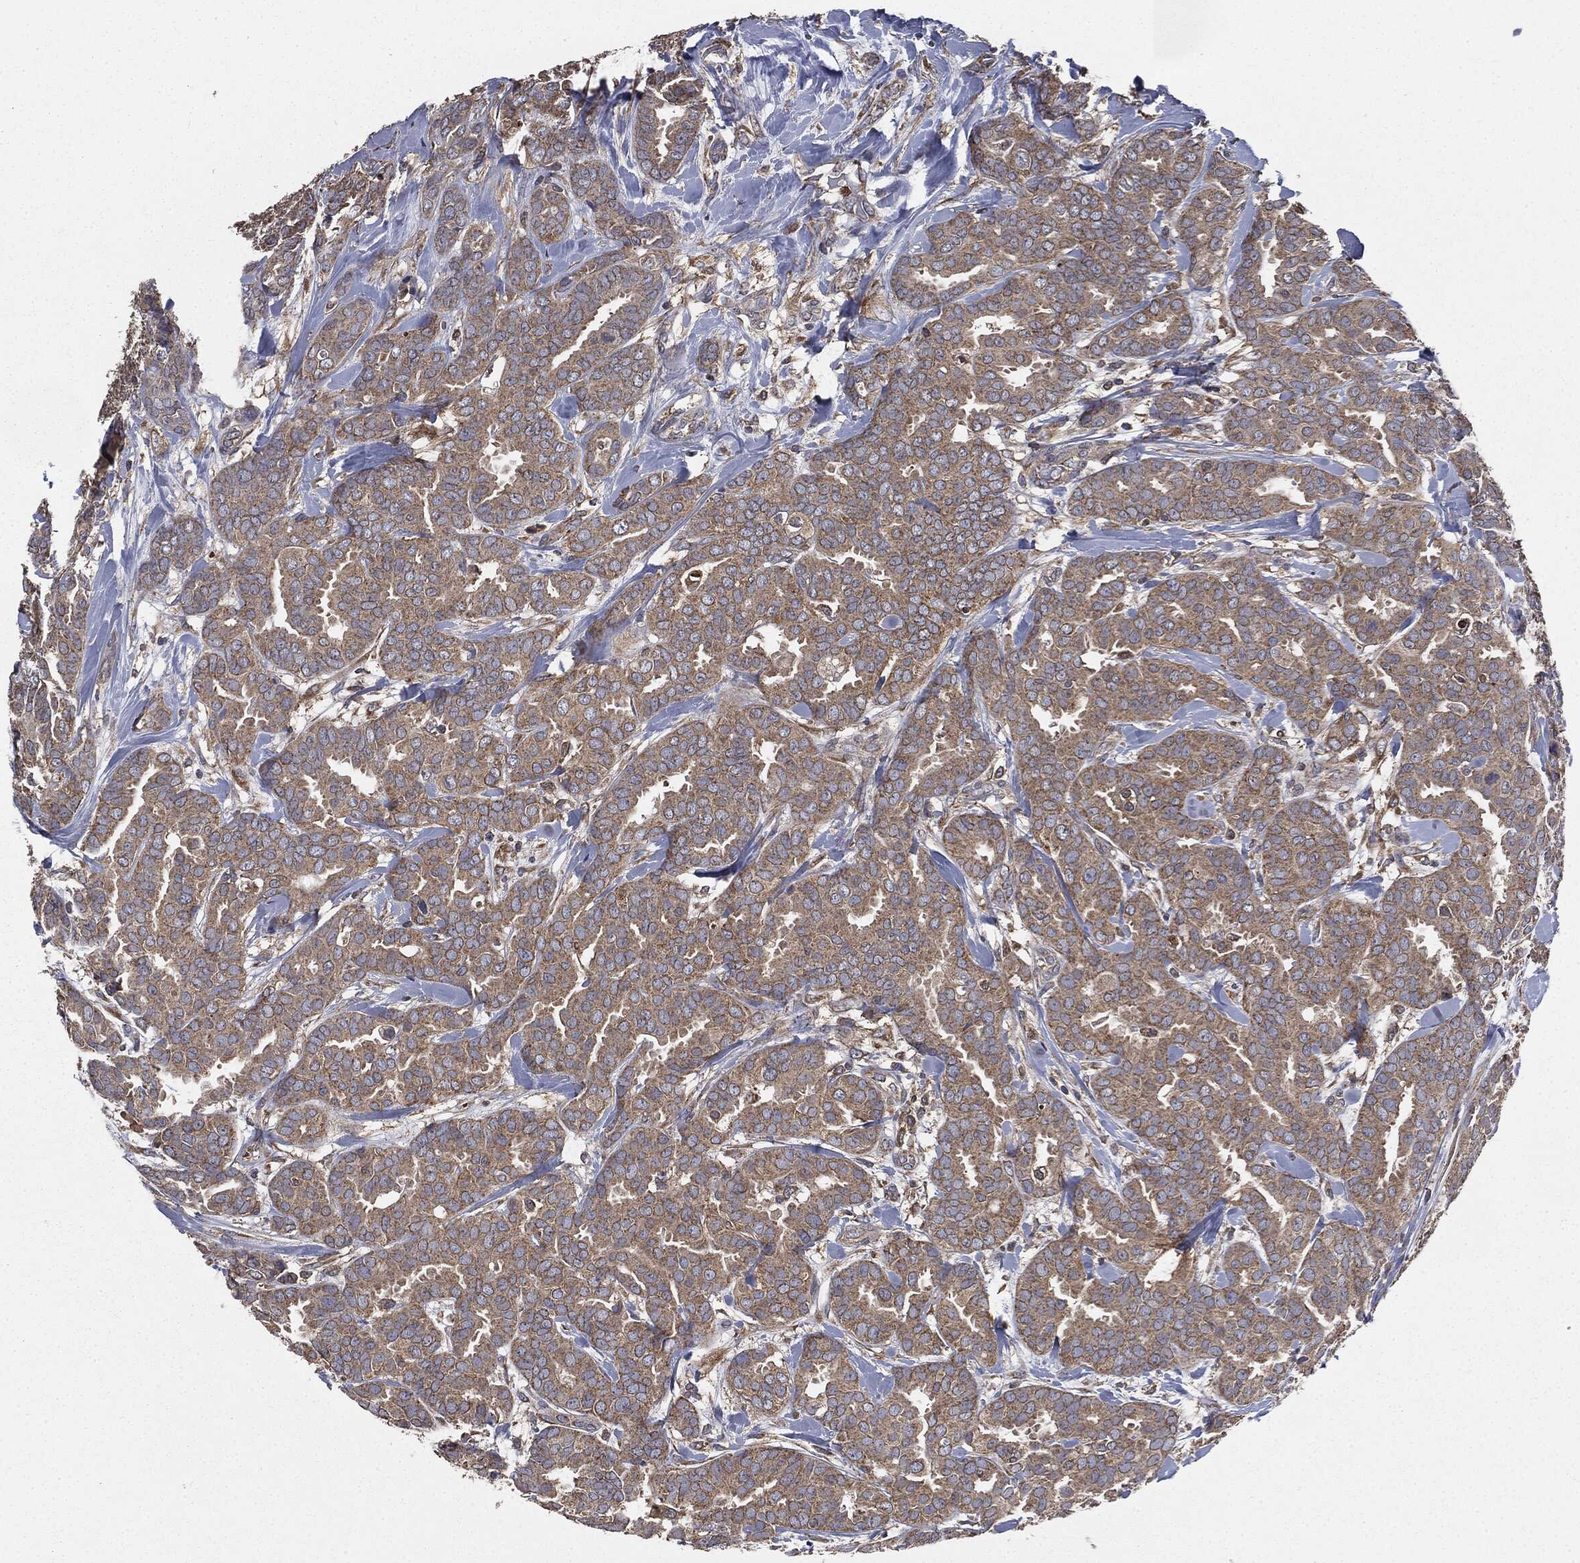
{"staining": {"intensity": "moderate", "quantity": ">75%", "location": "cytoplasmic/membranous"}, "tissue": "breast cancer", "cell_type": "Tumor cells", "image_type": "cancer", "snomed": [{"axis": "morphology", "description": "Duct carcinoma"}, {"axis": "topography", "description": "Breast"}], "caption": "This micrograph displays immunohistochemistry staining of human breast cancer (invasive ductal carcinoma), with medium moderate cytoplasmic/membranous staining in approximately >75% of tumor cells.", "gene": "MAPK6", "patient": {"sex": "female", "age": 45}}